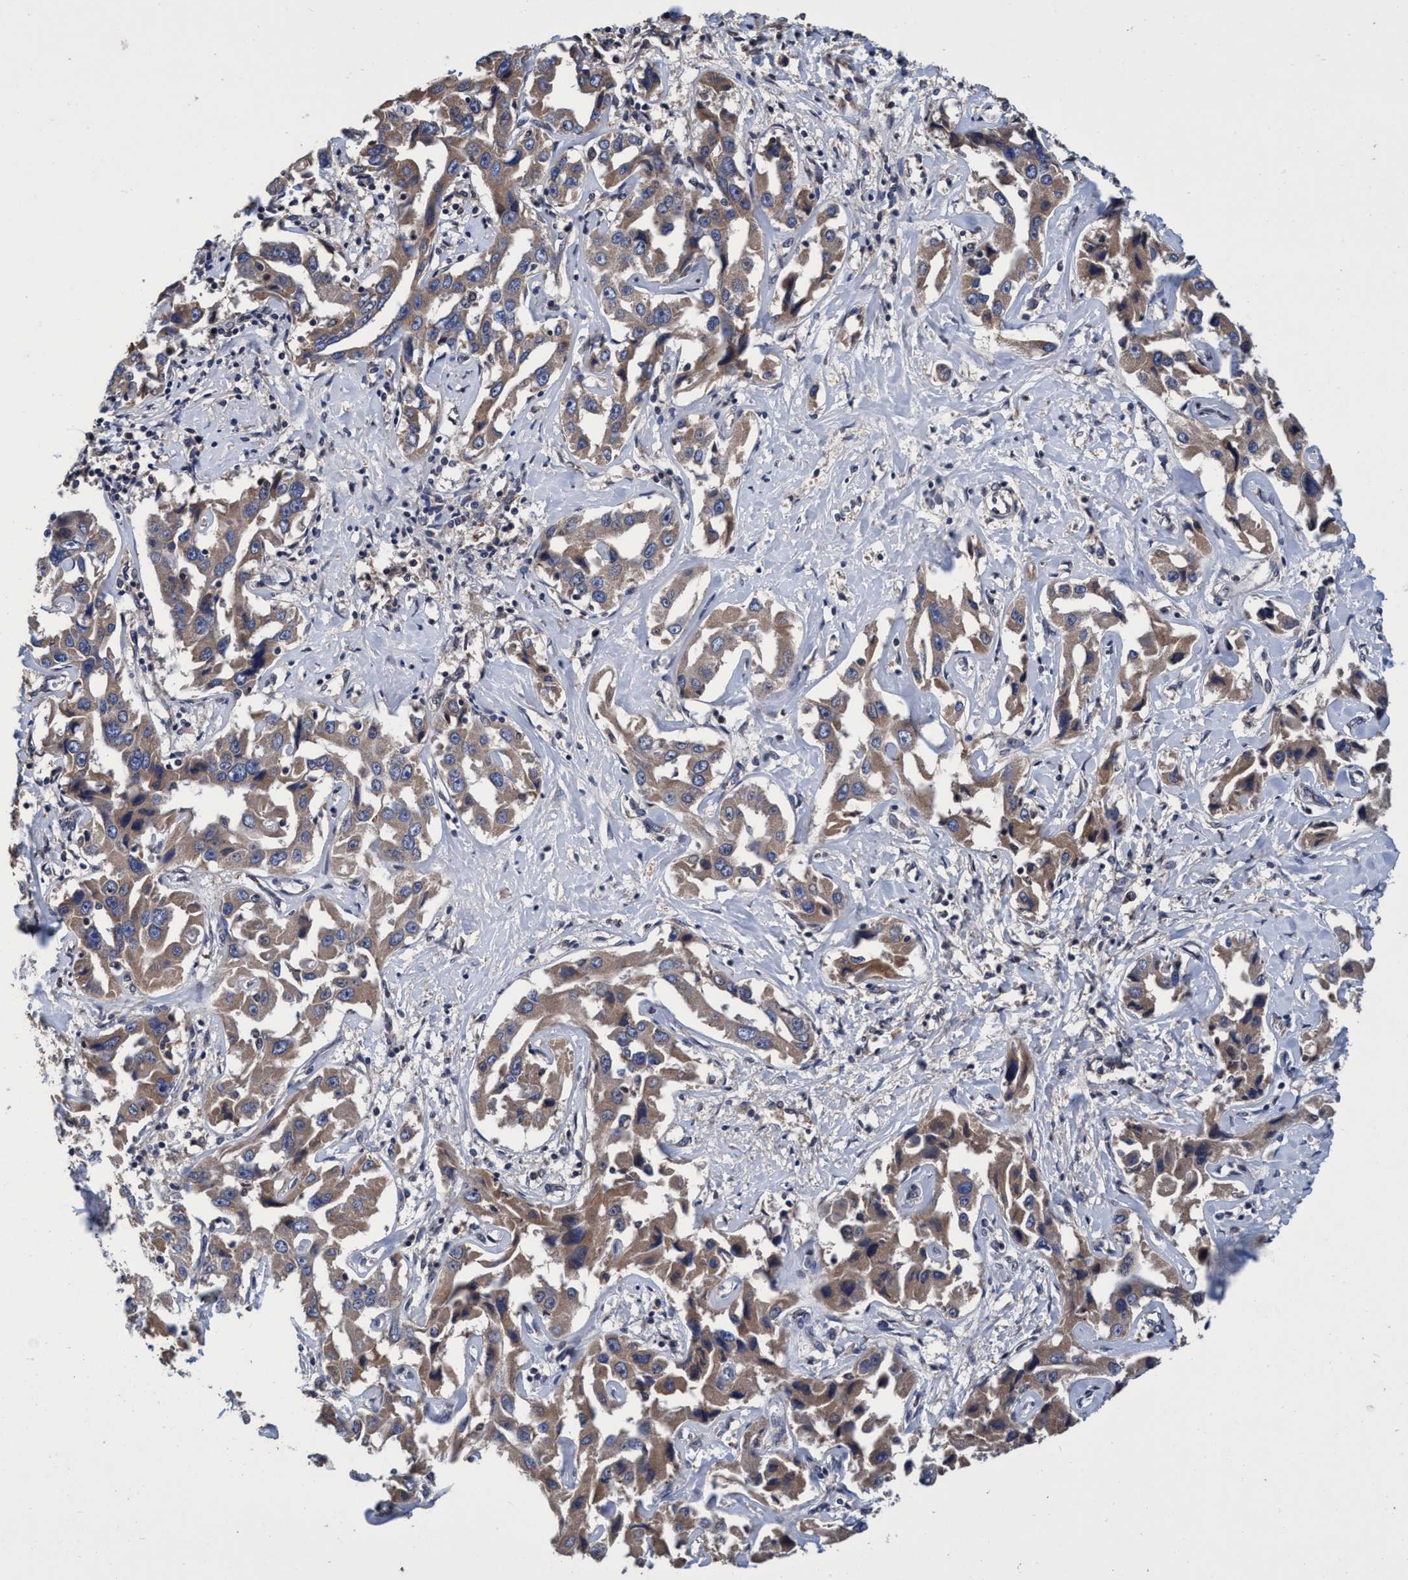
{"staining": {"intensity": "weak", "quantity": "25%-75%", "location": "cytoplasmic/membranous"}, "tissue": "liver cancer", "cell_type": "Tumor cells", "image_type": "cancer", "snomed": [{"axis": "morphology", "description": "Cholangiocarcinoma"}, {"axis": "topography", "description": "Liver"}], "caption": "Cholangiocarcinoma (liver) stained with DAB IHC shows low levels of weak cytoplasmic/membranous positivity in about 25%-75% of tumor cells.", "gene": "CALCOCO2", "patient": {"sex": "male", "age": 59}}